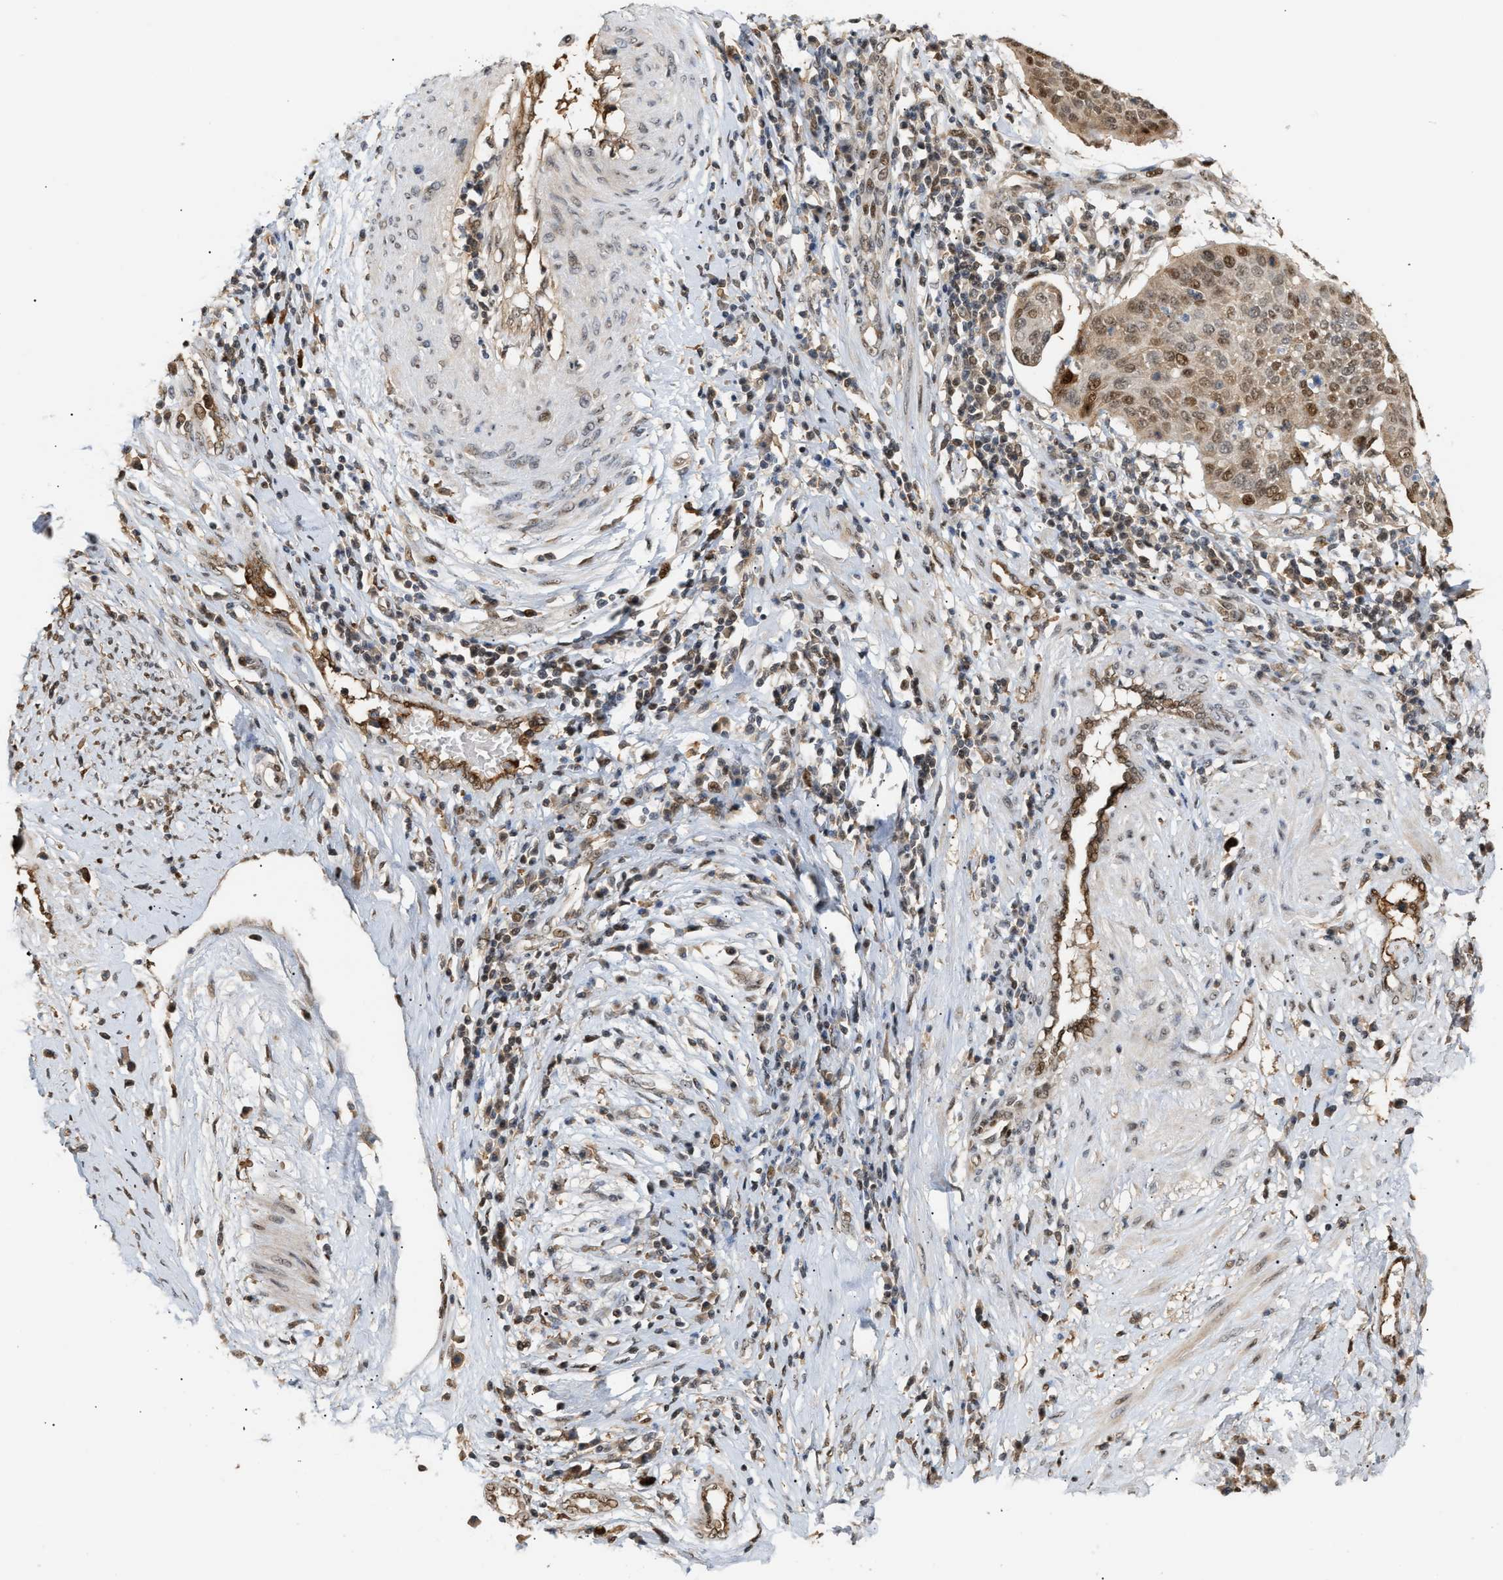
{"staining": {"intensity": "moderate", "quantity": ">75%", "location": "cytoplasmic/membranous,nuclear"}, "tissue": "cervical cancer", "cell_type": "Tumor cells", "image_type": "cancer", "snomed": [{"axis": "morphology", "description": "Normal tissue, NOS"}, {"axis": "morphology", "description": "Squamous cell carcinoma, NOS"}, {"axis": "topography", "description": "Cervix"}], "caption": "Brown immunohistochemical staining in human squamous cell carcinoma (cervical) exhibits moderate cytoplasmic/membranous and nuclear positivity in about >75% of tumor cells.", "gene": "ZFAND5", "patient": {"sex": "female", "age": 39}}